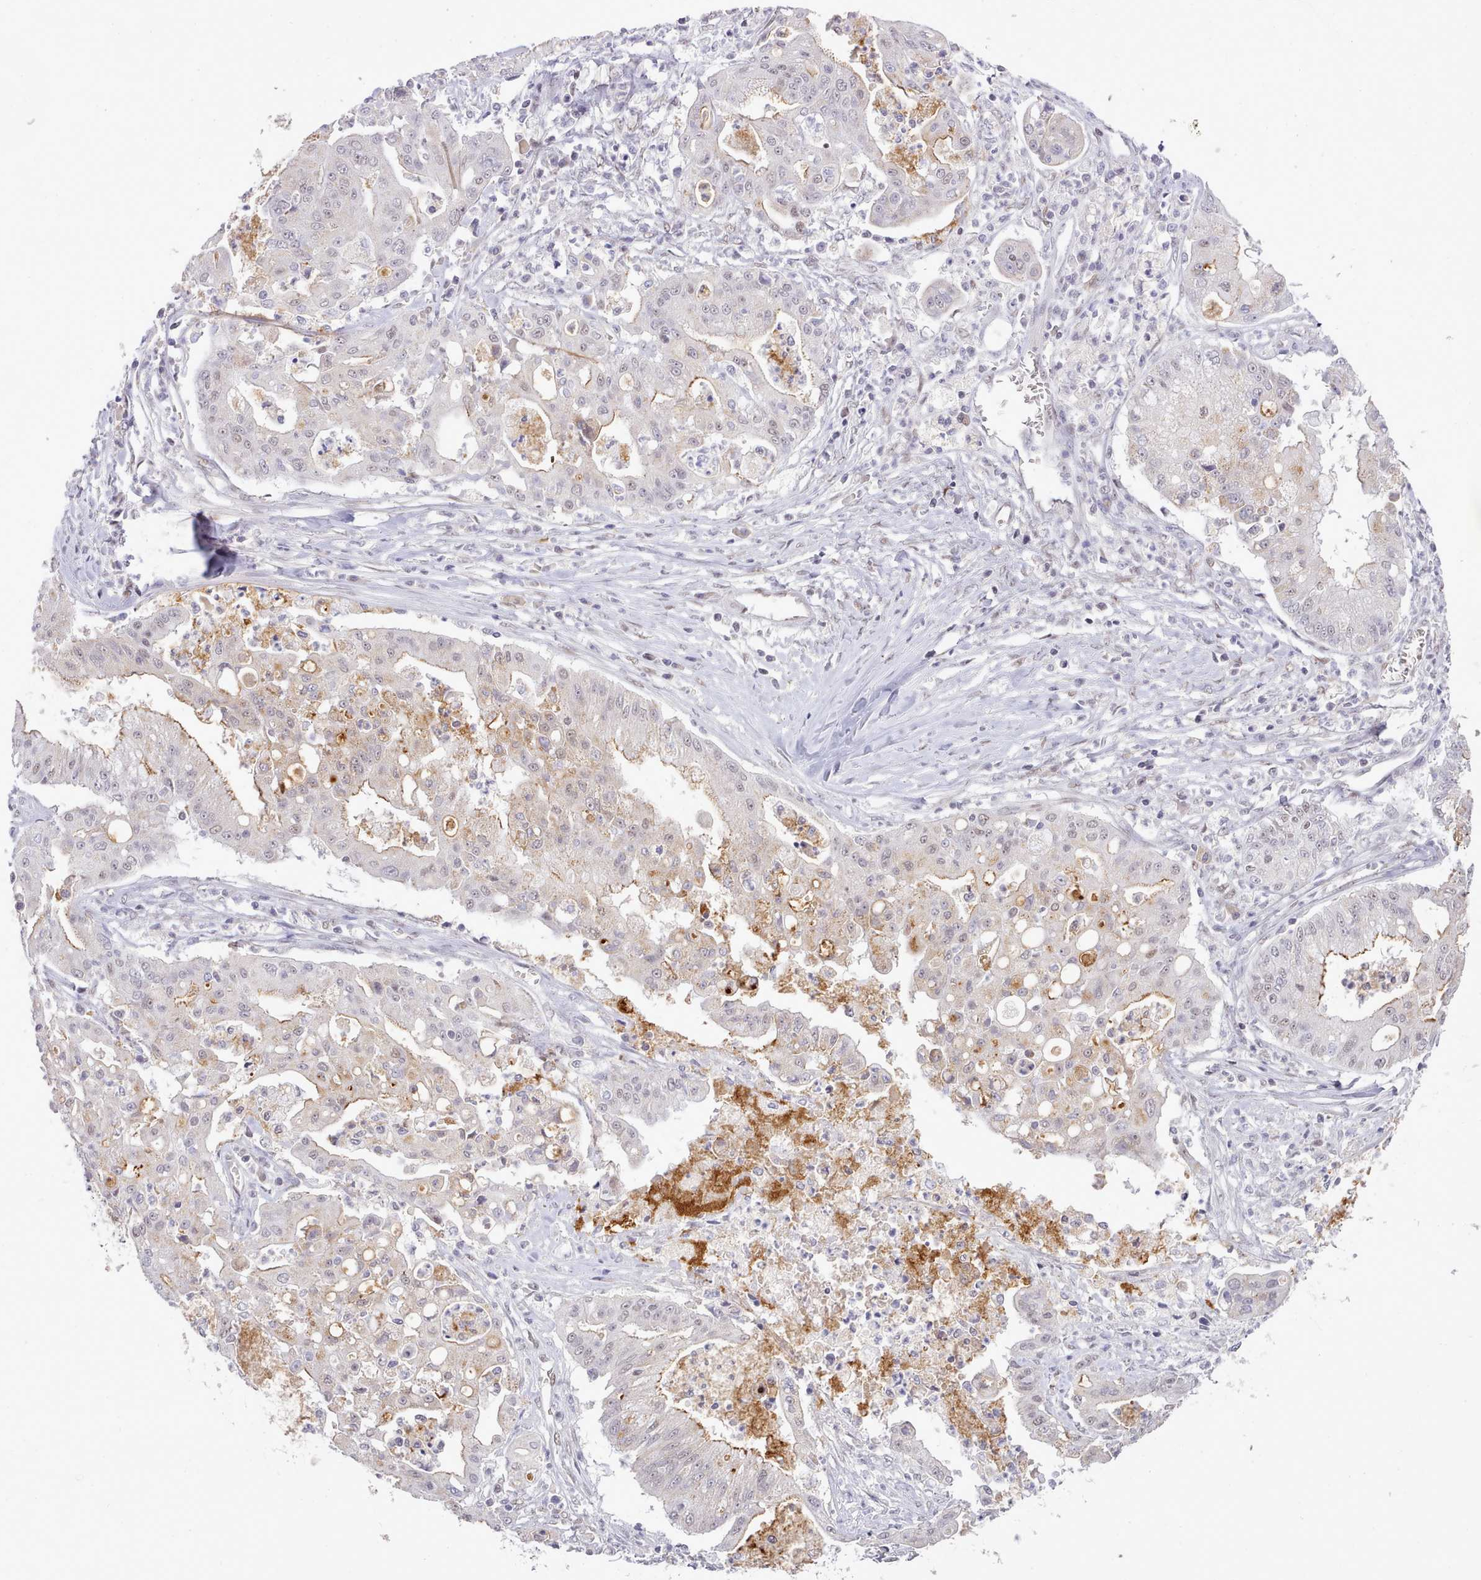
{"staining": {"intensity": "weak", "quantity": "25%-75%", "location": "cytoplasmic/membranous,nuclear"}, "tissue": "ovarian cancer", "cell_type": "Tumor cells", "image_type": "cancer", "snomed": [{"axis": "morphology", "description": "Cystadenocarcinoma, mucinous, NOS"}, {"axis": "topography", "description": "Ovary"}], "caption": "Human ovarian cancer (mucinous cystadenocarcinoma) stained with a brown dye shows weak cytoplasmic/membranous and nuclear positive staining in about 25%-75% of tumor cells.", "gene": "RFX1", "patient": {"sex": "female", "age": 70}}